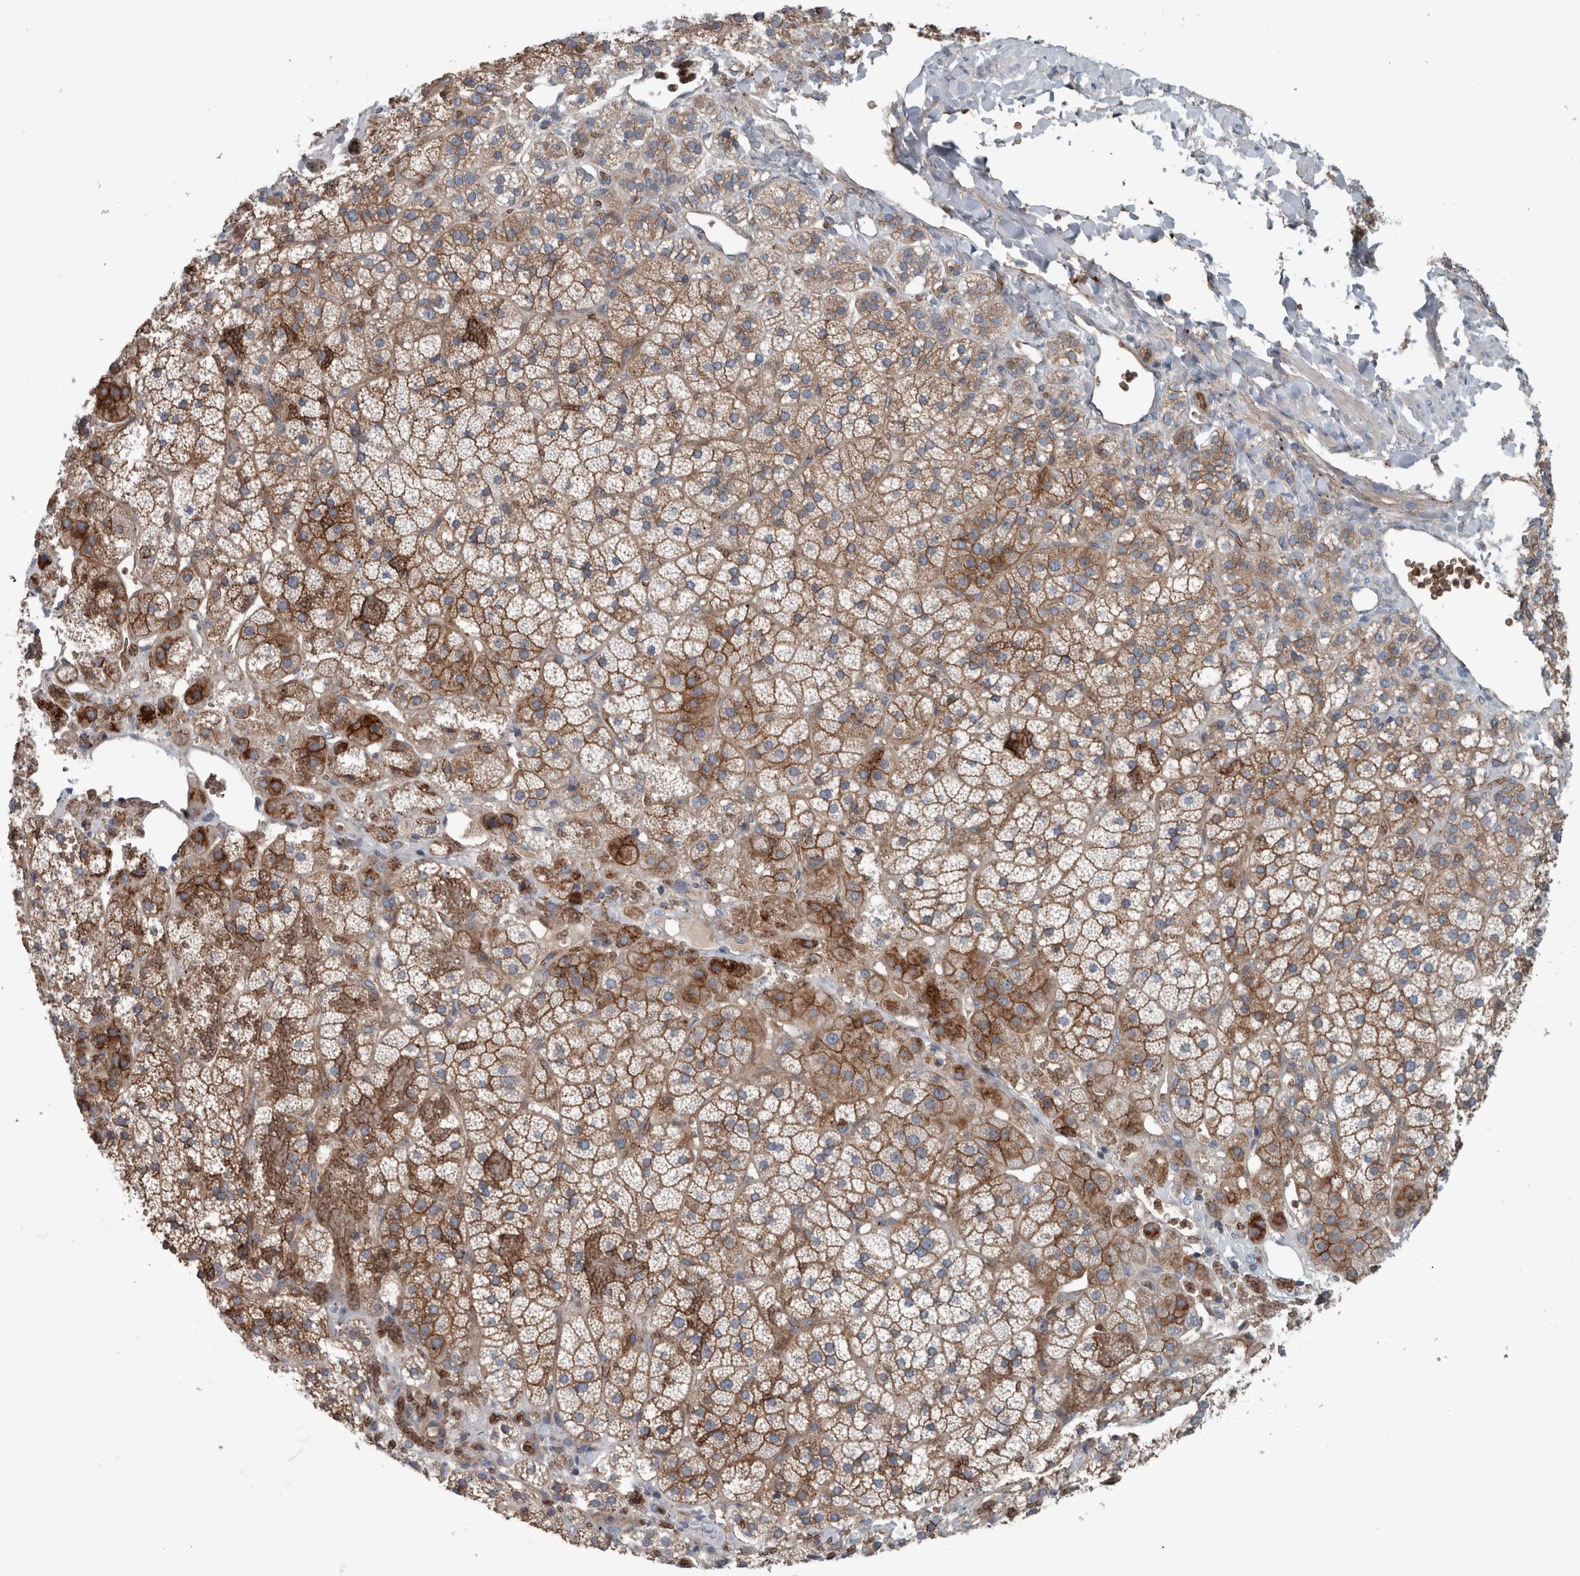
{"staining": {"intensity": "strong", "quantity": ">75%", "location": "cytoplasmic/membranous"}, "tissue": "adrenal gland", "cell_type": "Glandular cells", "image_type": "normal", "snomed": [{"axis": "morphology", "description": "Normal tissue, NOS"}, {"axis": "topography", "description": "Adrenal gland"}], "caption": "DAB (3,3'-diaminobenzidine) immunohistochemical staining of unremarkable human adrenal gland displays strong cytoplasmic/membranous protein staining in about >75% of glandular cells.", "gene": "GLT8D2", "patient": {"sex": "female", "age": 44}}